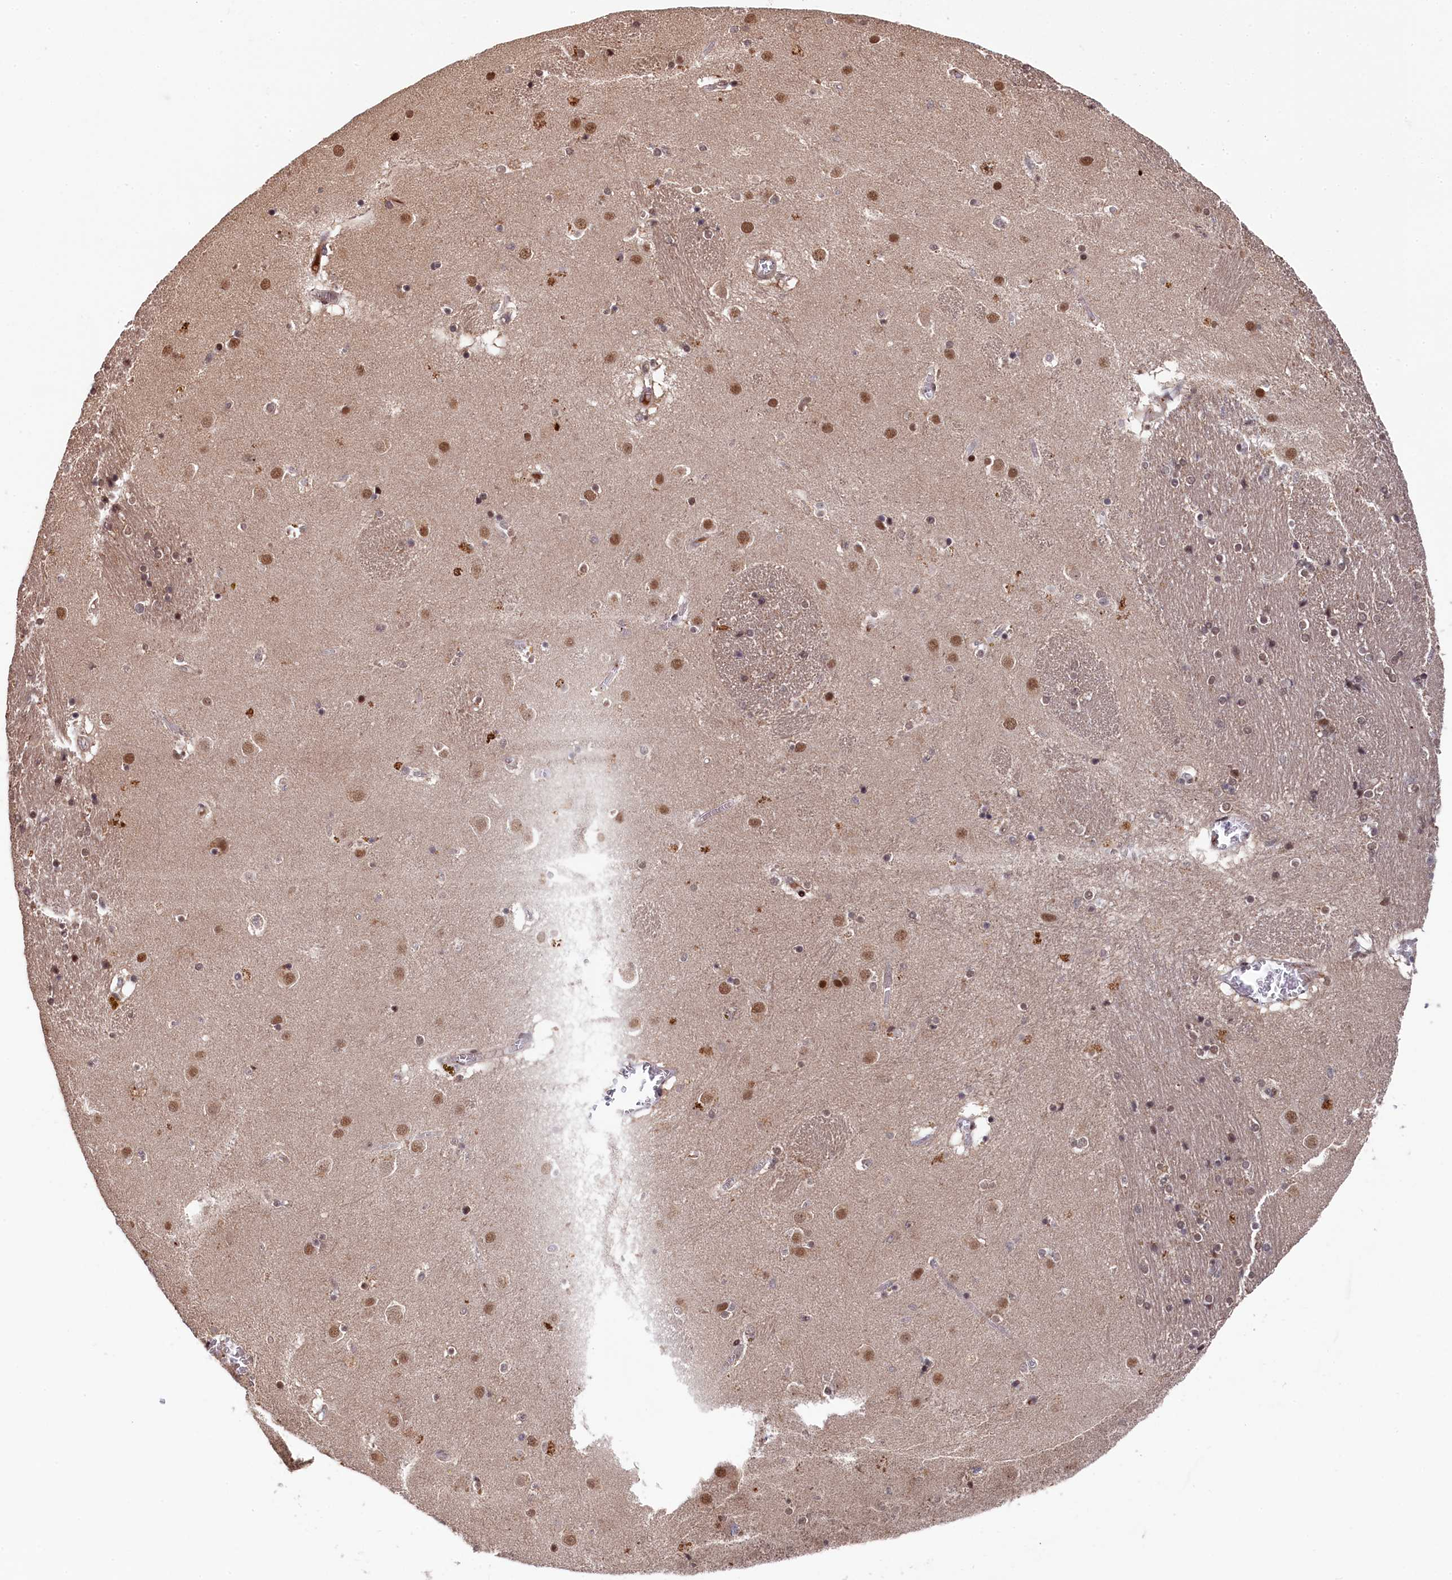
{"staining": {"intensity": "moderate", "quantity": ">75%", "location": "cytoplasmic/membranous,nuclear"}, "tissue": "caudate", "cell_type": "Glial cells", "image_type": "normal", "snomed": [{"axis": "morphology", "description": "Normal tissue, NOS"}, {"axis": "topography", "description": "Lateral ventricle wall"}], "caption": "An IHC micrograph of benign tissue is shown. Protein staining in brown labels moderate cytoplasmic/membranous,nuclear positivity in caudate within glial cells. (IHC, brightfield microscopy, high magnification).", "gene": "CLPX", "patient": {"sex": "male", "age": 70}}